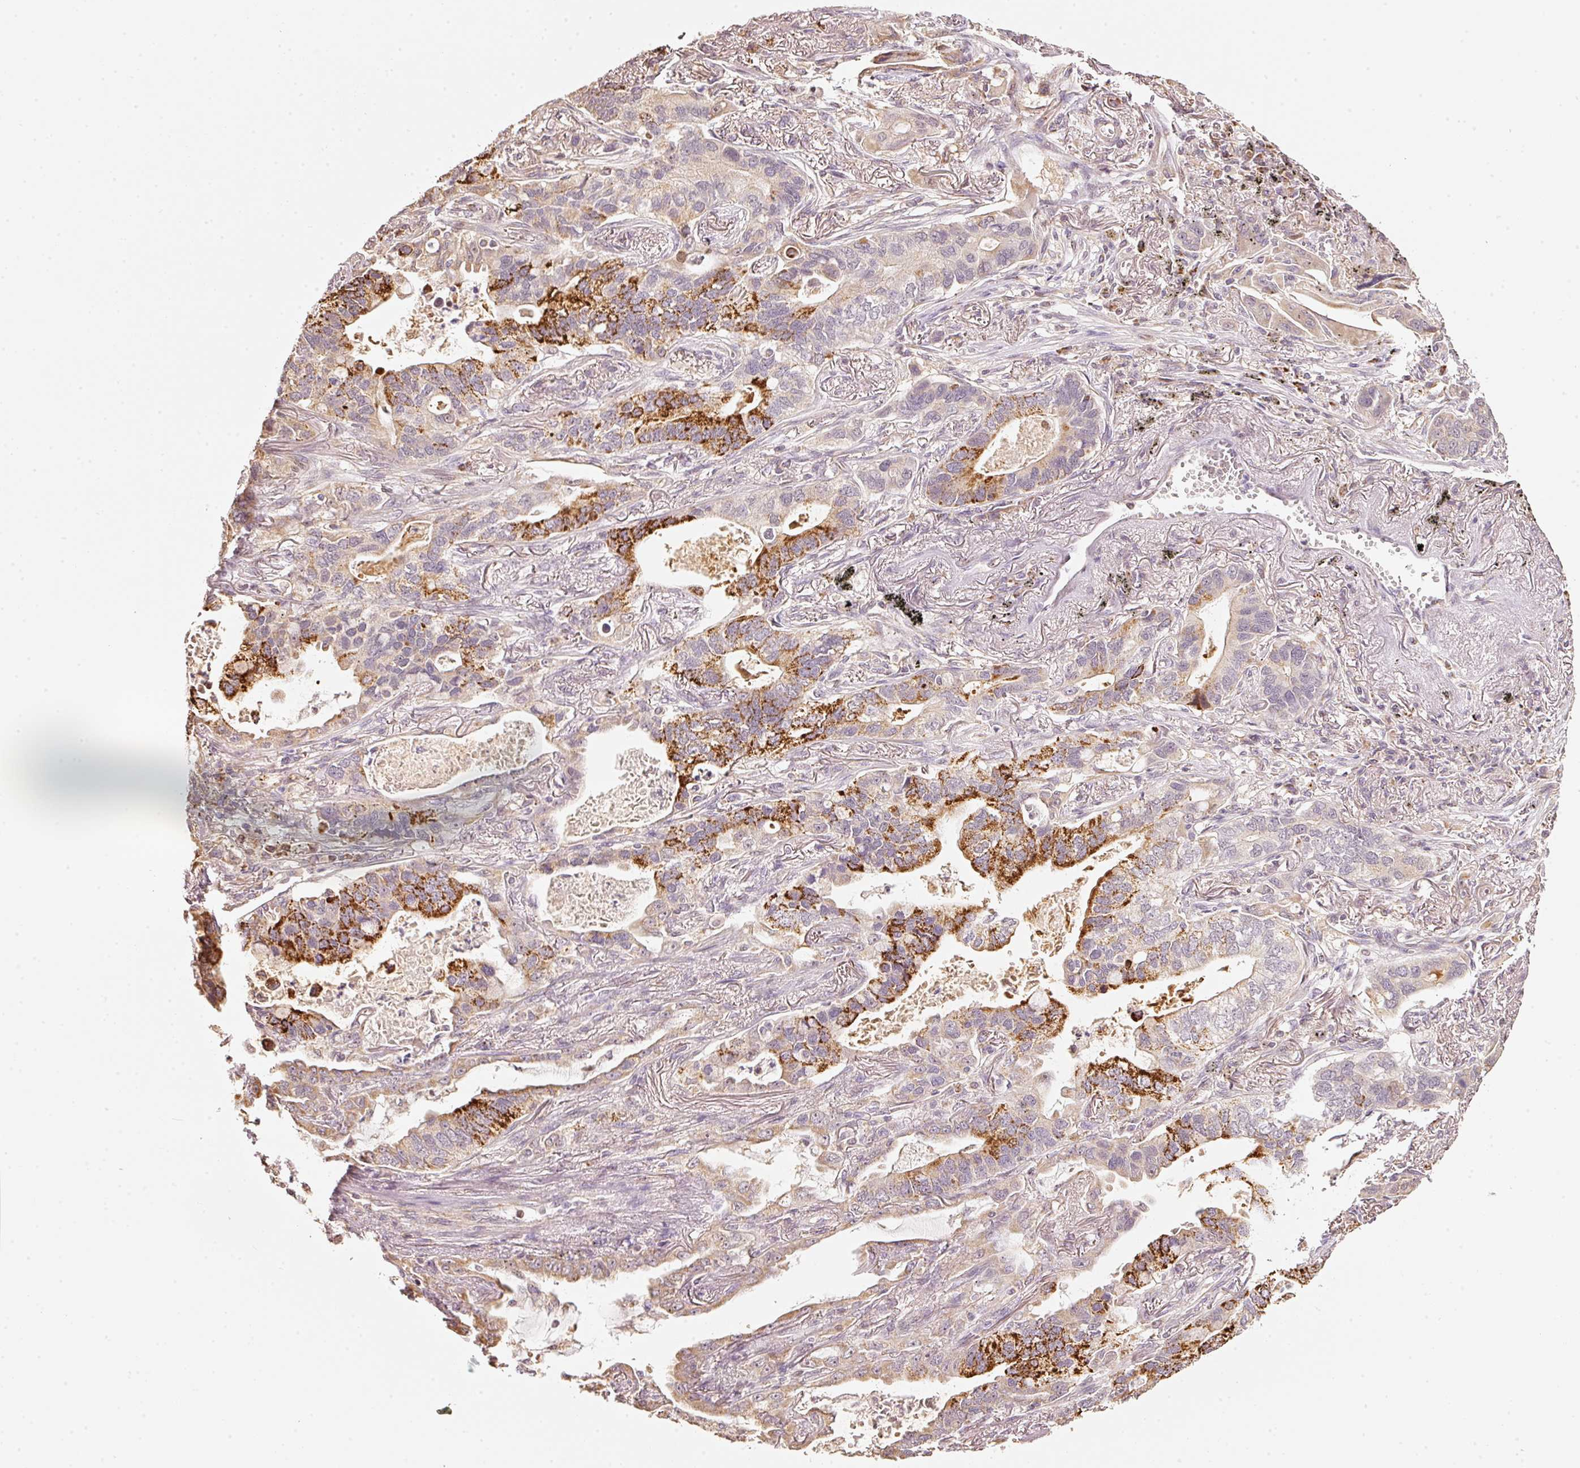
{"staining": {"intensity": "strong", "quantity": "<25%", "location": "cytoplasmic/membranous"}, "tissue": "lung cancer", "cell_type": "Tumor cells", "image_type": "cancer", "snomed": [{"axis": "morphology", "description": "Adenocarcinoma, NOS"}, {"axis": "topography", "description": "Lung"}], "caption": "Protein expression analysis of adenocarcinoma (lung) exhibits strong cytoplasmic/membranous staining in about <25% of tumor cells.", "gene": "RAB35", "patient": {"sex": "male", "age": 67}}